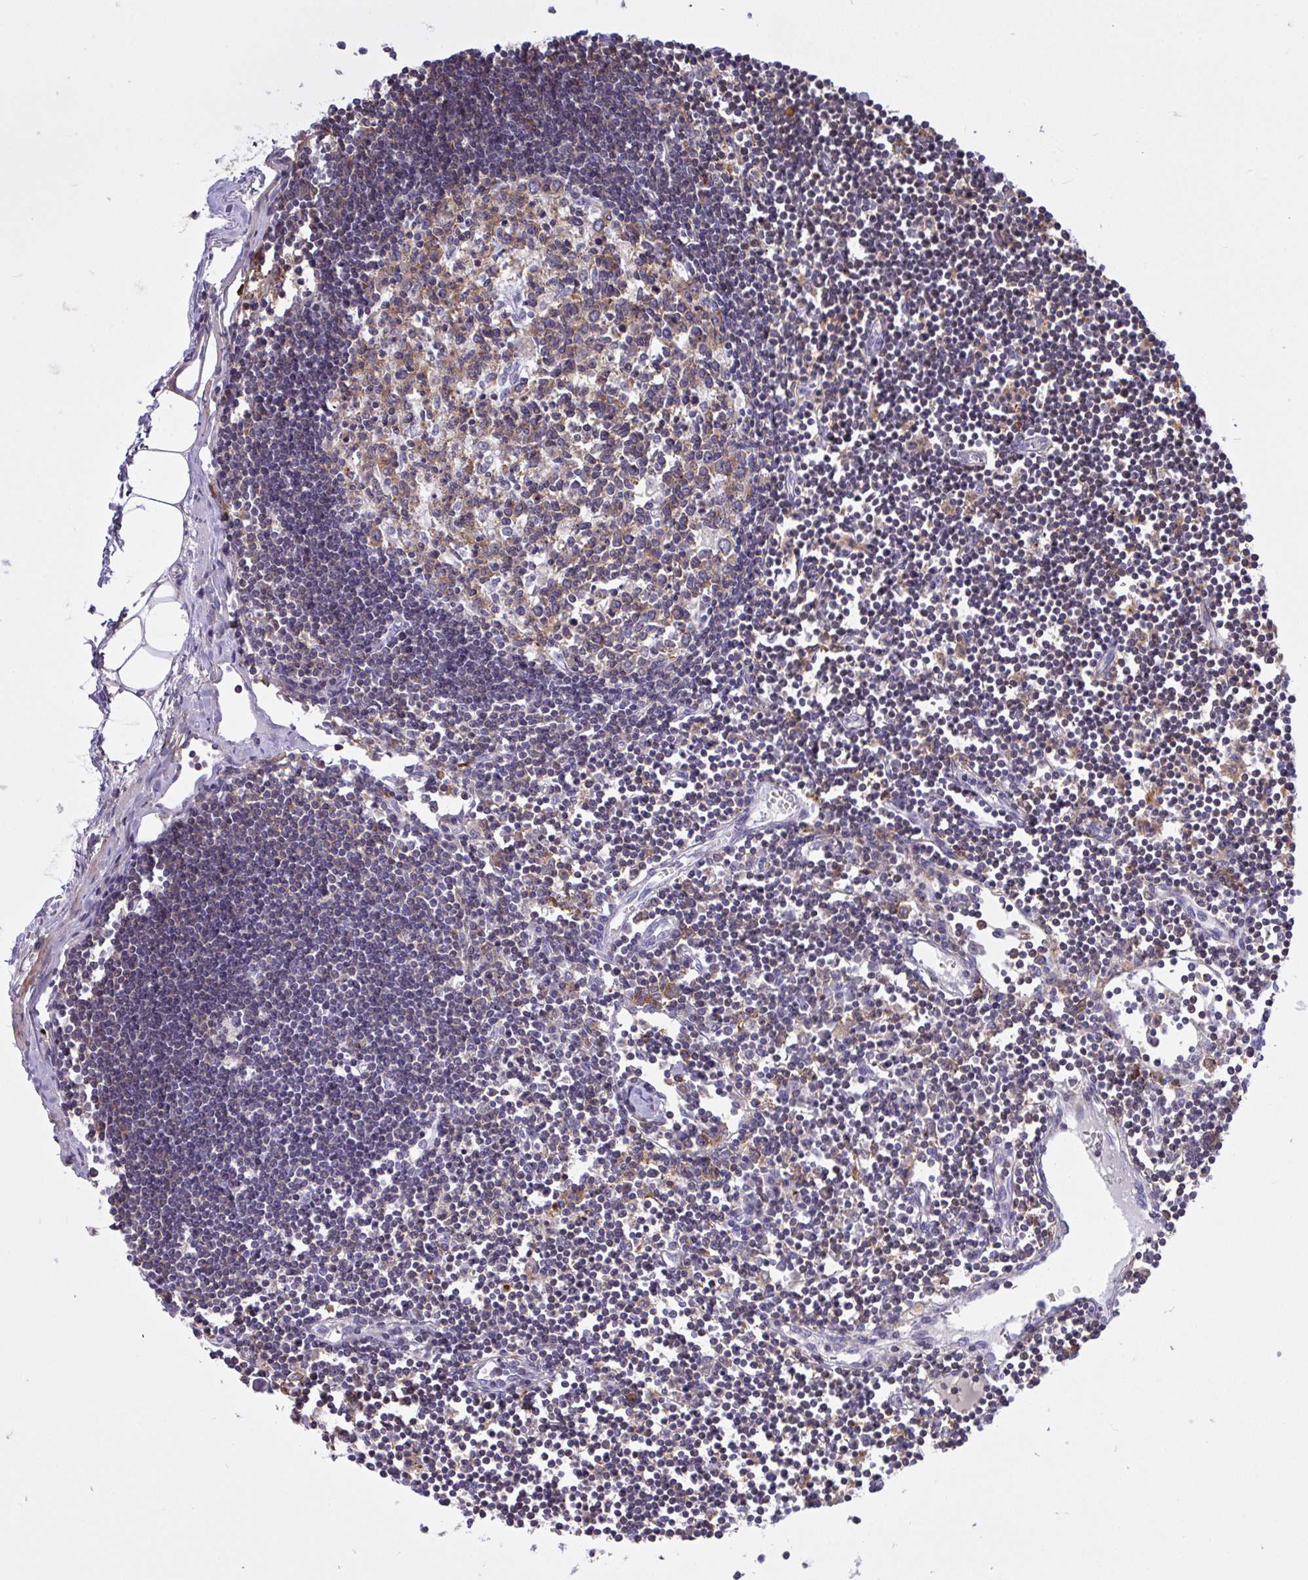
{"staining": {"intensity": "moderate", "quantity": ">75%", "location": "cytoplasmic/membranous"}, "tissue": "lymph node", "cell_type": "Germinal center cells", "image_type": "normal", "snomed": [{"axis": "morphology", "description": "Normal tissue, NOS"}, {"axis": "topography", "description": "Lymph node"}], "caption": "Germinal center cells exhibit medium levels of moderate cytoplasmic/membranous positivity in about >75% of cells in benign lymph node. The staining was performed using DAB (3,3'-diaminobenzidine), with brown indicating positive protein expression. Nuclei are stained blue with hematoxylin.", "gene": "AP5M1", "patient": {"sex": "female", "age": 65}}